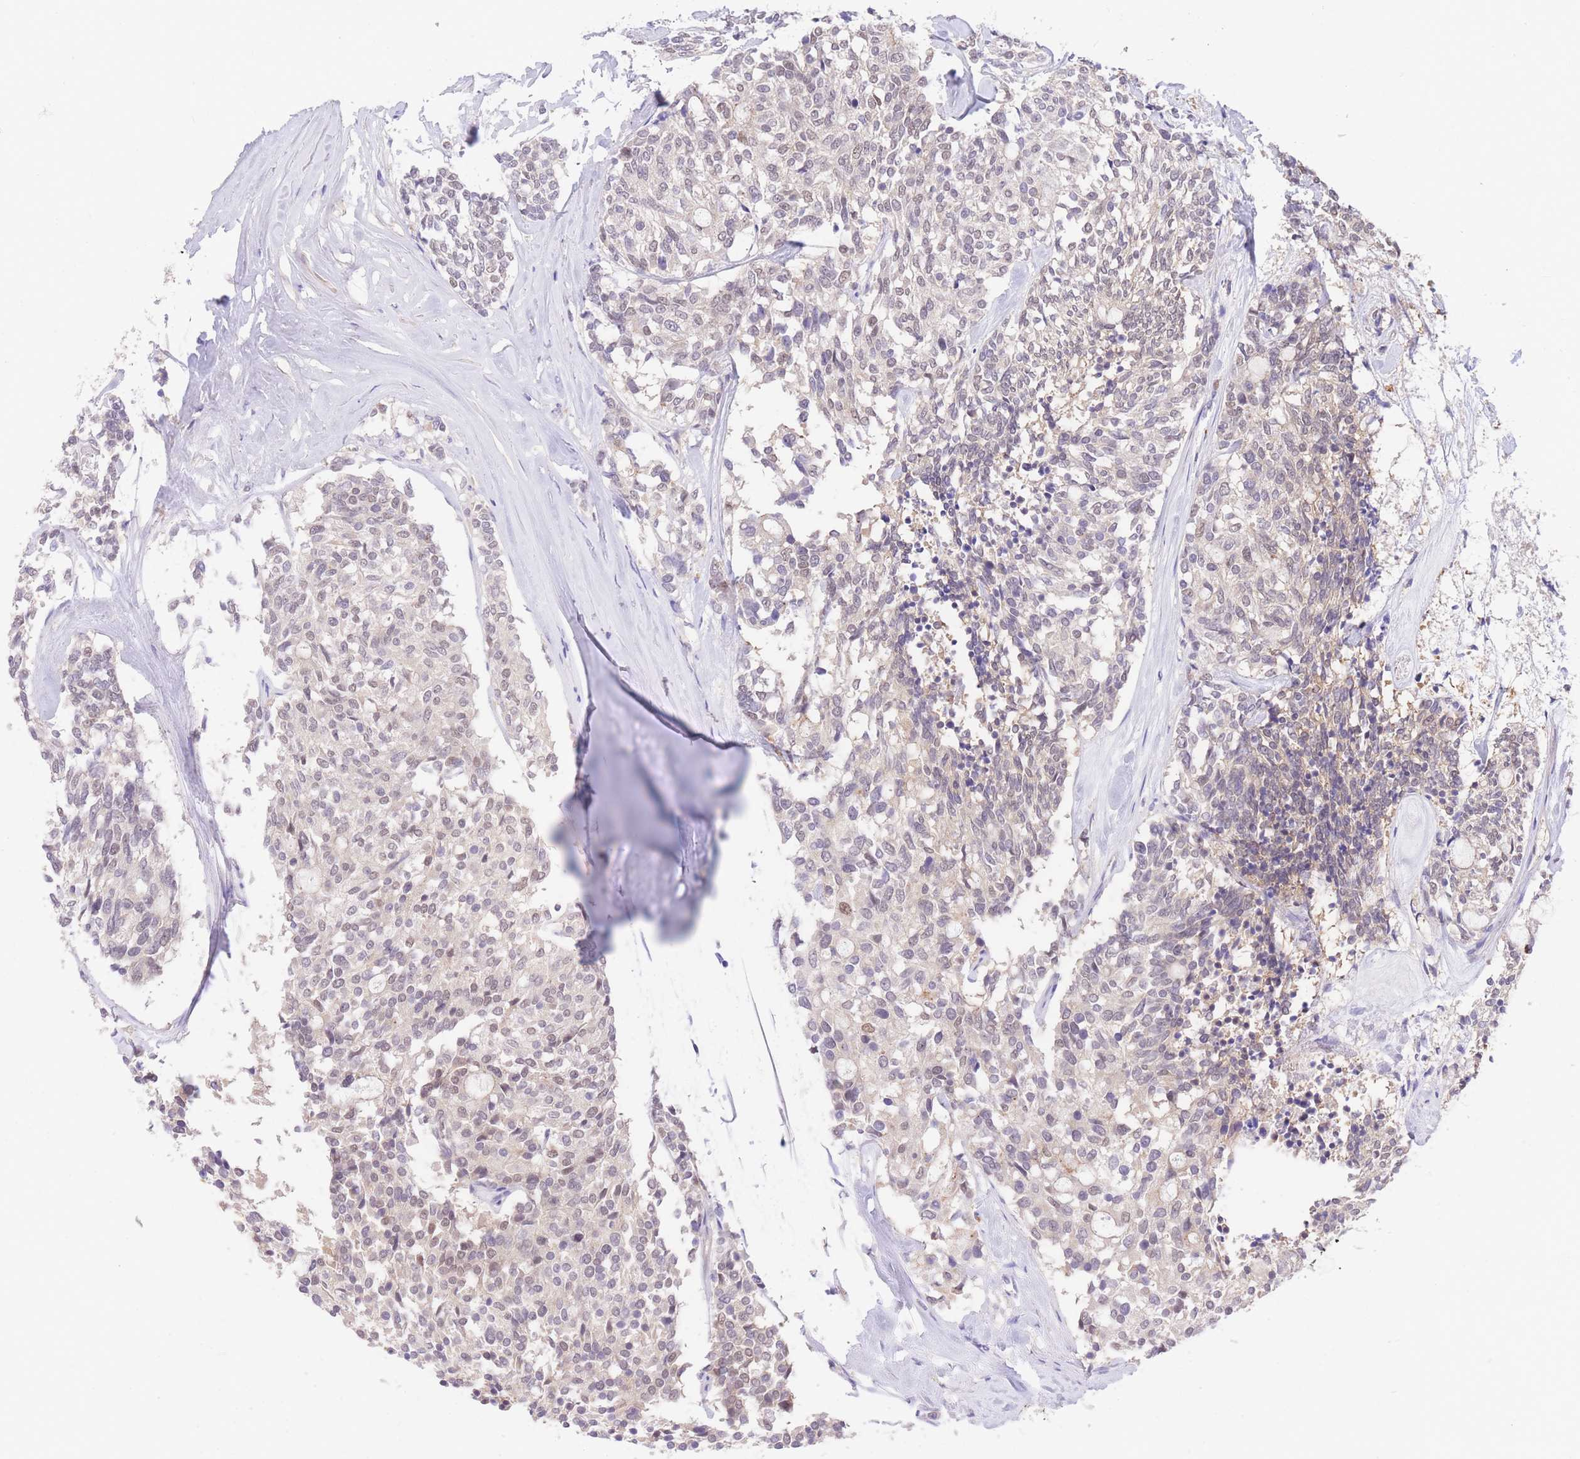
{"staining": {"intensity": "moderate", "quantity": "<25%", "location": "nuclear"}, "tissue": "carcinoid", "cell_type": "Tumor cells", "image_type": "cancer", "snomed": [{"axis": "morphology", "description": "Carcinoid, malignant, NOS"}, {"axis": "topography", "description": "Pancreas"}], "caption": "Human carcinoid stained for a protein (brown) shows moderate nuclear positive staining in approximately <25% of tumor cells.", "gene": "UBXN7", "patient": {"sex": "female", "age": 54}}